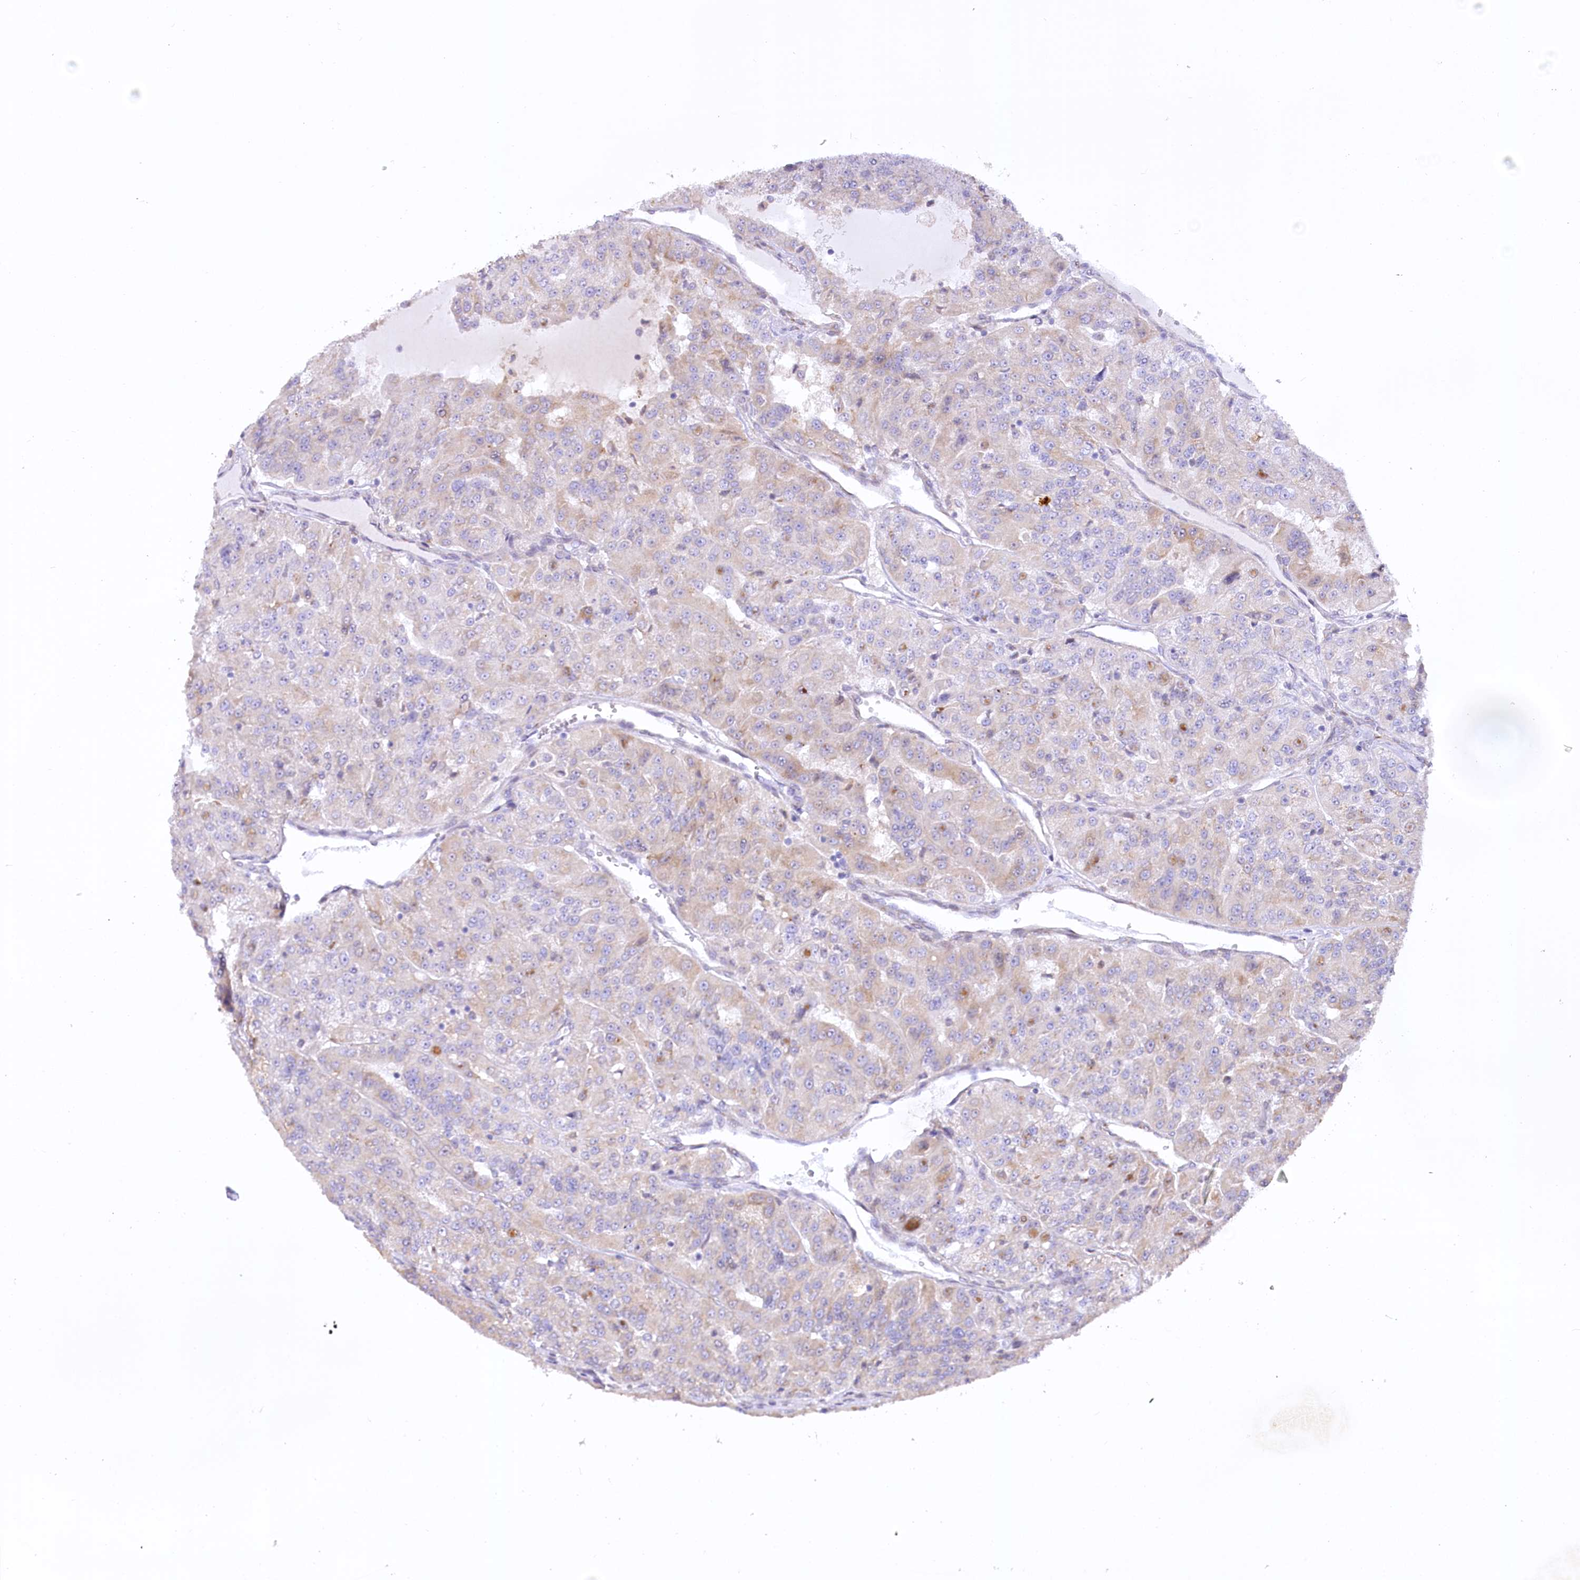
{"staining": {"intensity": "weak", "quantity": "<25%", "location": "cytoplasmic/membranous"}, "tissue": "renal cancer", "cell_type": "Tumor cells", "image_type": "cancer", "snomed": [{"axis": "morphology", "description": "Adenocarcinoma, NOS"}, {"axis": "topography", "description": "Kidney"}], "caption": "Human renal cancer (adenocarcinoma) stained for a protein using immunohistochemistry (IHC) demonstrates no positivity in tumor cells.", "gene": "NCKAP5", "patient": {"sex": "female", "age": 63}}